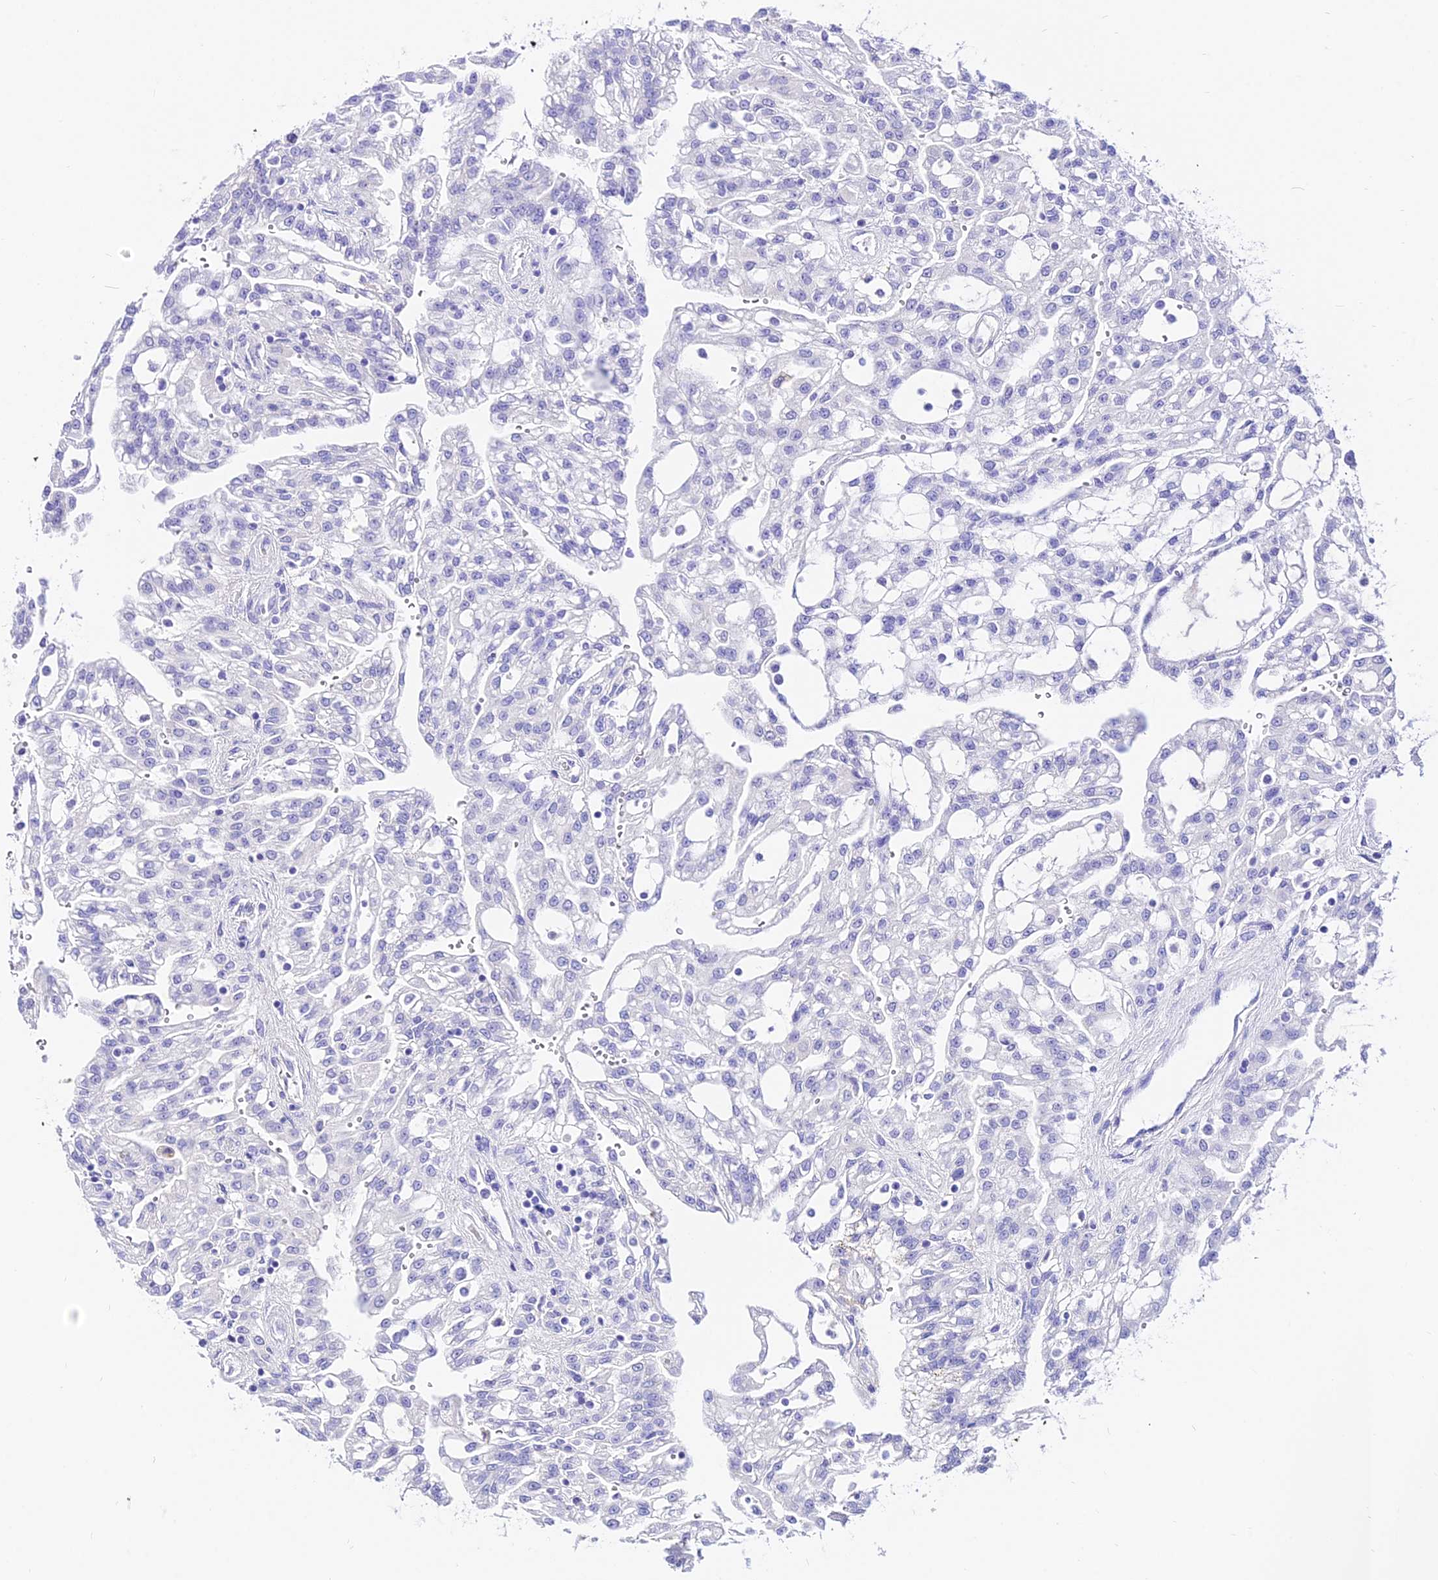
{"staining": {"intensity": "negative", "quantity": "none", "location": "none"}, "tissue": "renal cancer", "cell_type": "Tumor cells", "image_type": "cancer", "snomed": [{"axis": "morphology", "description": "Adenocarcinoma, NOS"}, {"axis": "topography", "description": "Kidney"}], "caption": "The IHC histopathology image has no significant staining in tumor cells of renal adenocarcinoma tissue.", "gene": "DEFB106A", "patient": {"sex": "male", "age": 63}}